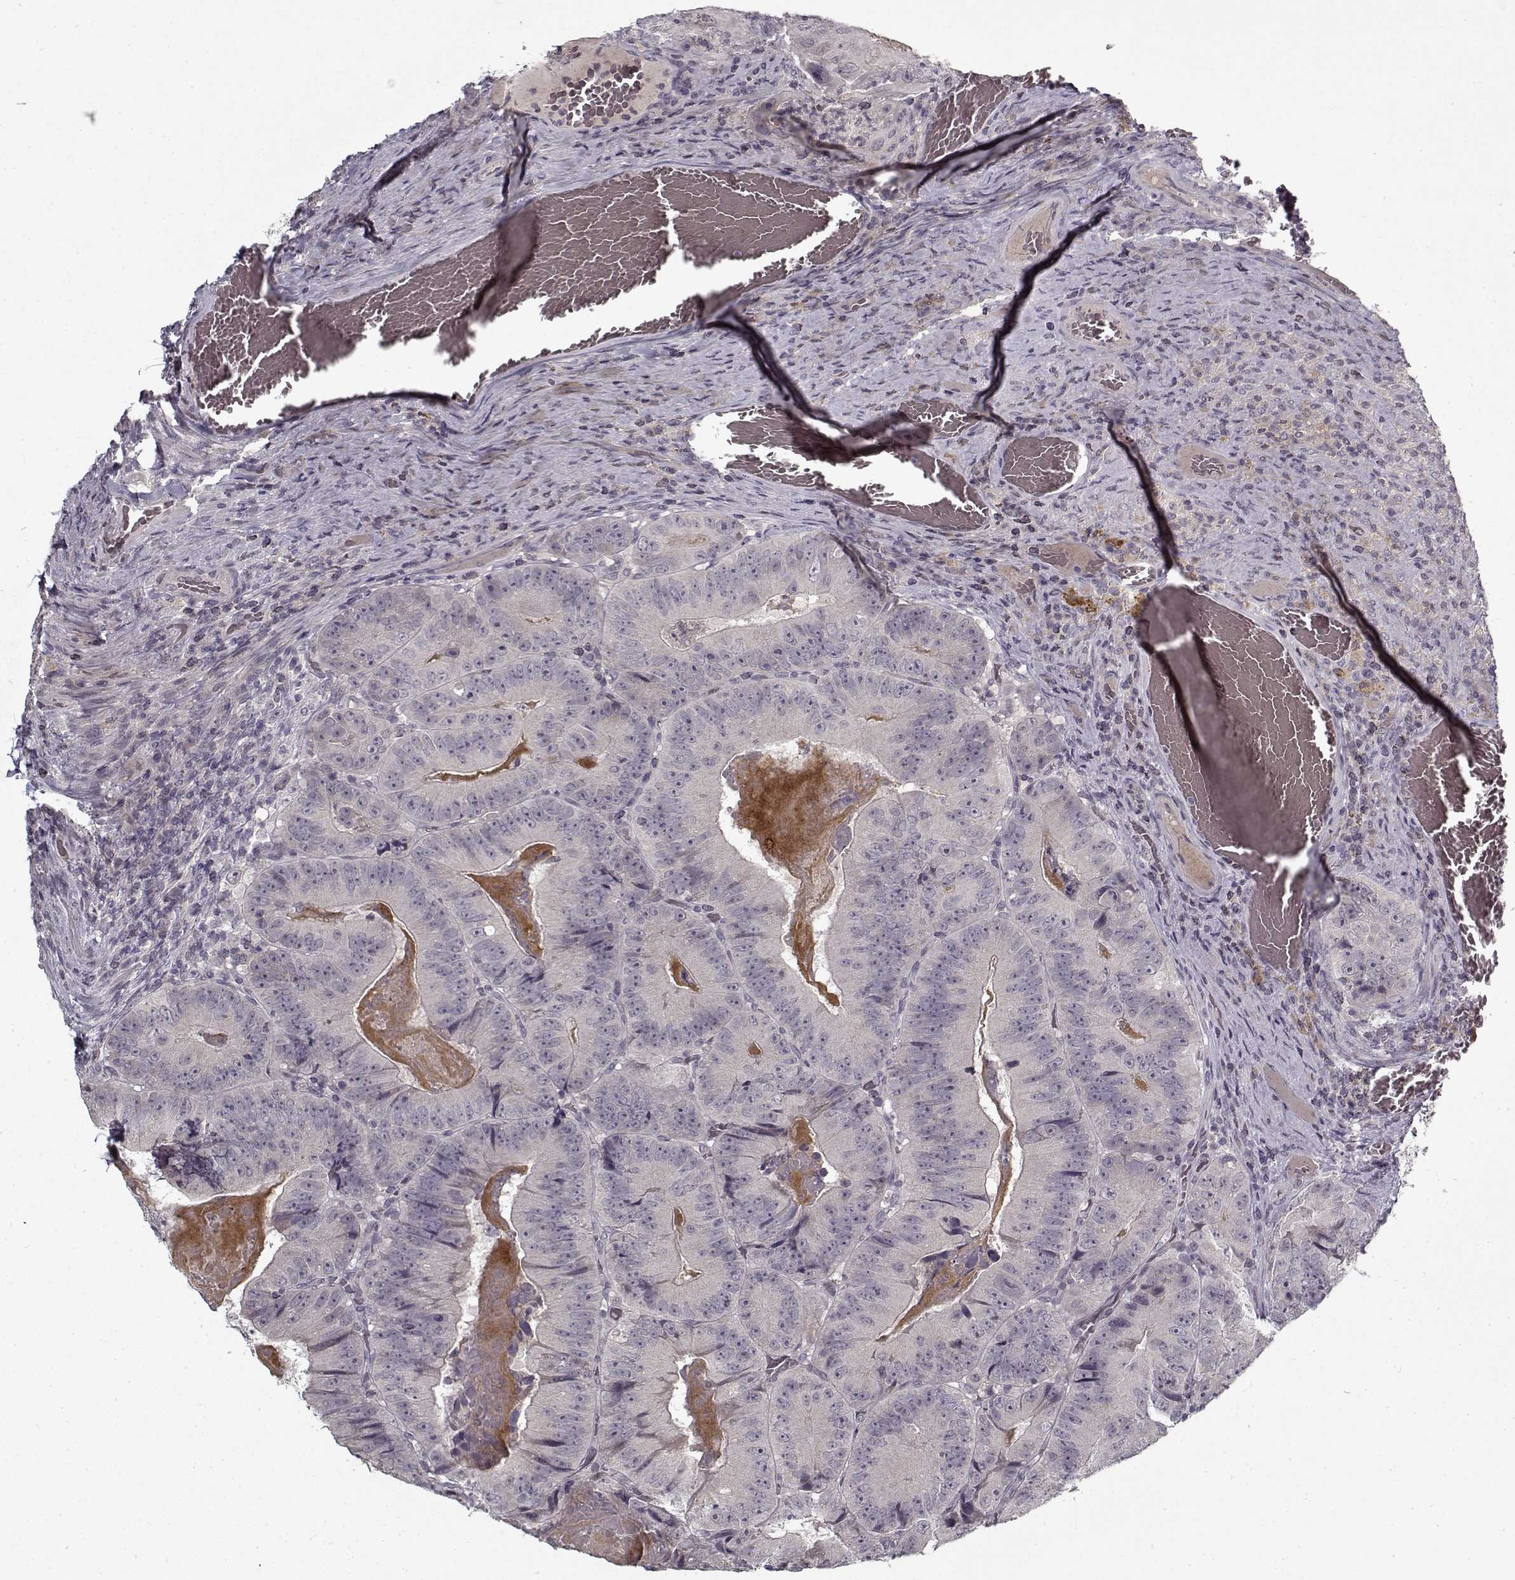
{"staining": {"intensity": "negative", "quantity": "none", "location": "none"}, "tissue": "colorectal cancer", "cell_type": "Tumor cells", "image_type": "cancer", "snomed": [{"axis": "morphology", "description": "Adenocarcinoma, NOS"}, {"axis": "topography", "description": "Colon"}], "caption": "There is no significant positivity in tumor cells of colorectal cancer. (Brightfield microscopy of DAB (3,3'-diaminobenzidine) IHC at high magnification).", "gene": "LAMA2", "patient": {"sex": "female", "age": 86}}